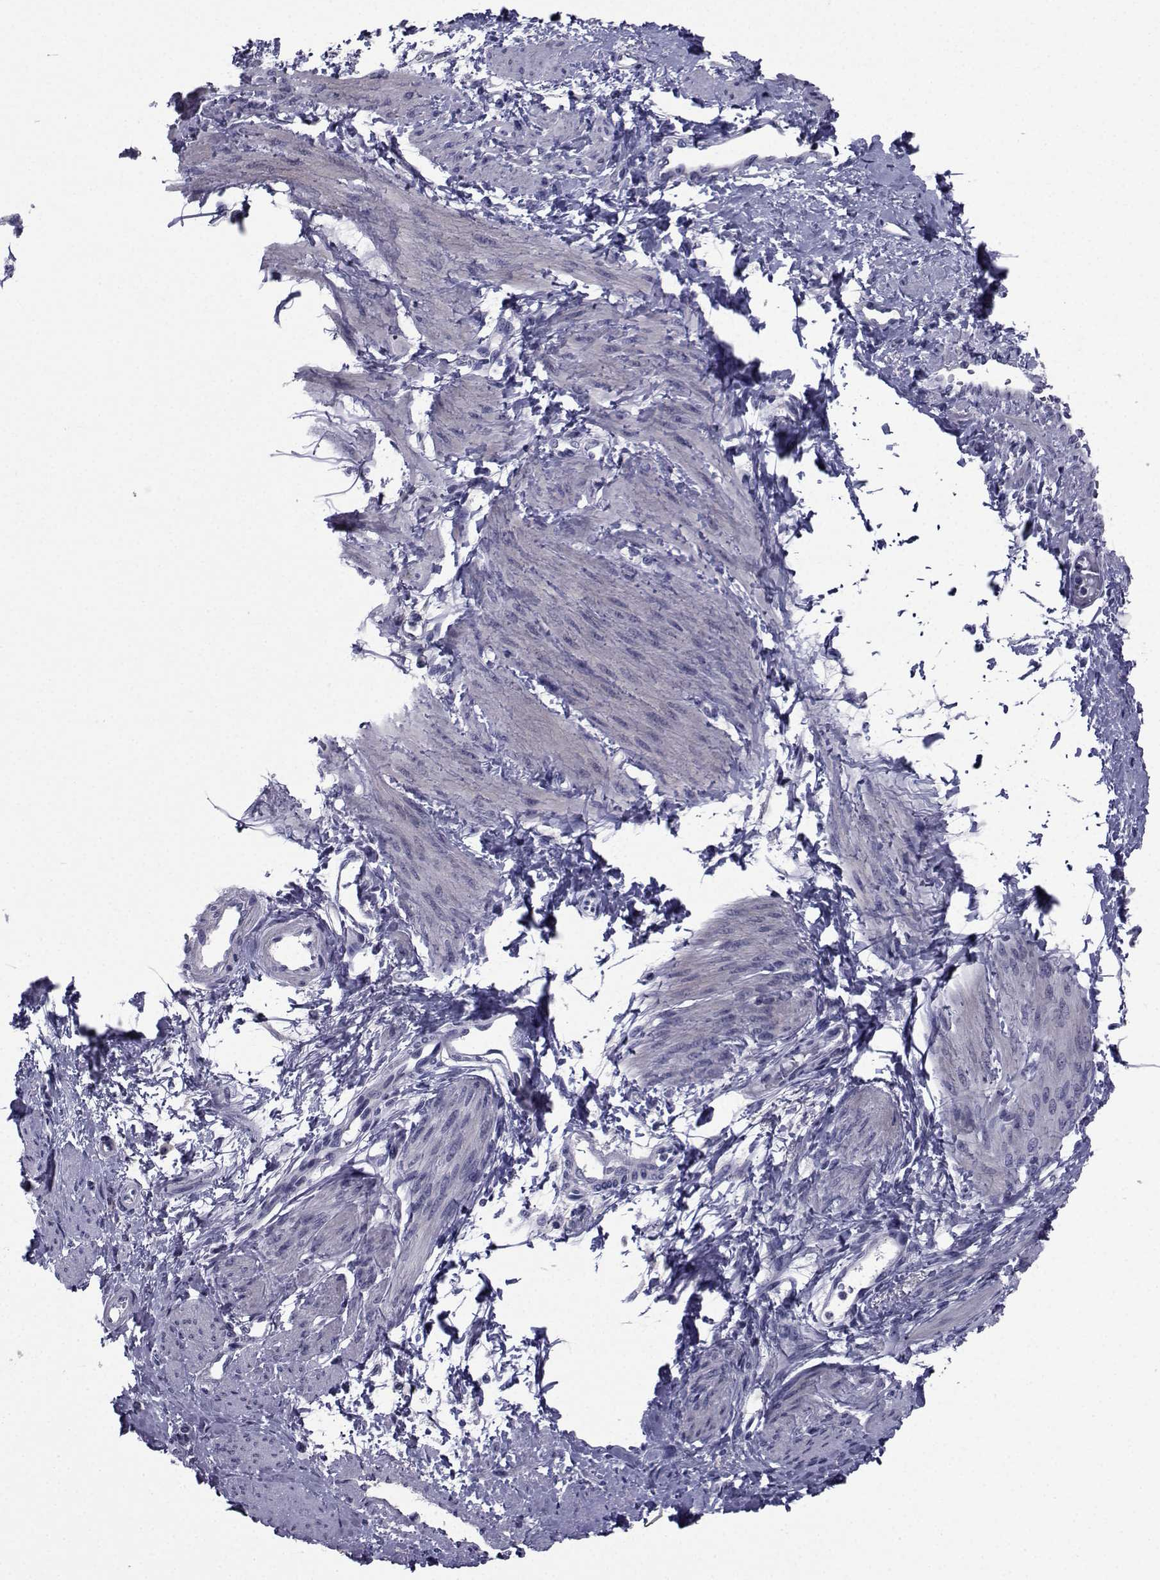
{"staining": {"intensity": "negative", "quantity": "none", "location": "none"}, "tissue": "smooth muscle", "cell_type": "Smooth muscle cells", "image_type": "normal", "snomed": [{"axis": "morphology", "description": "Normal tissue, NOS"}, {"axis": "topography", "description": "Smooth muscle"}, {"axis": "topography", "description": "Uterus"}], "caption": "IHC image of normal human smooth muscle stained for a protein (brown), which displays no positivity in smooth muscle cells. (Immunohistochemistry (ihc), brightfield microscopy, high magnification).", "gene": "CHRNA1", "patient": {"sex": "female", "age": 39}}